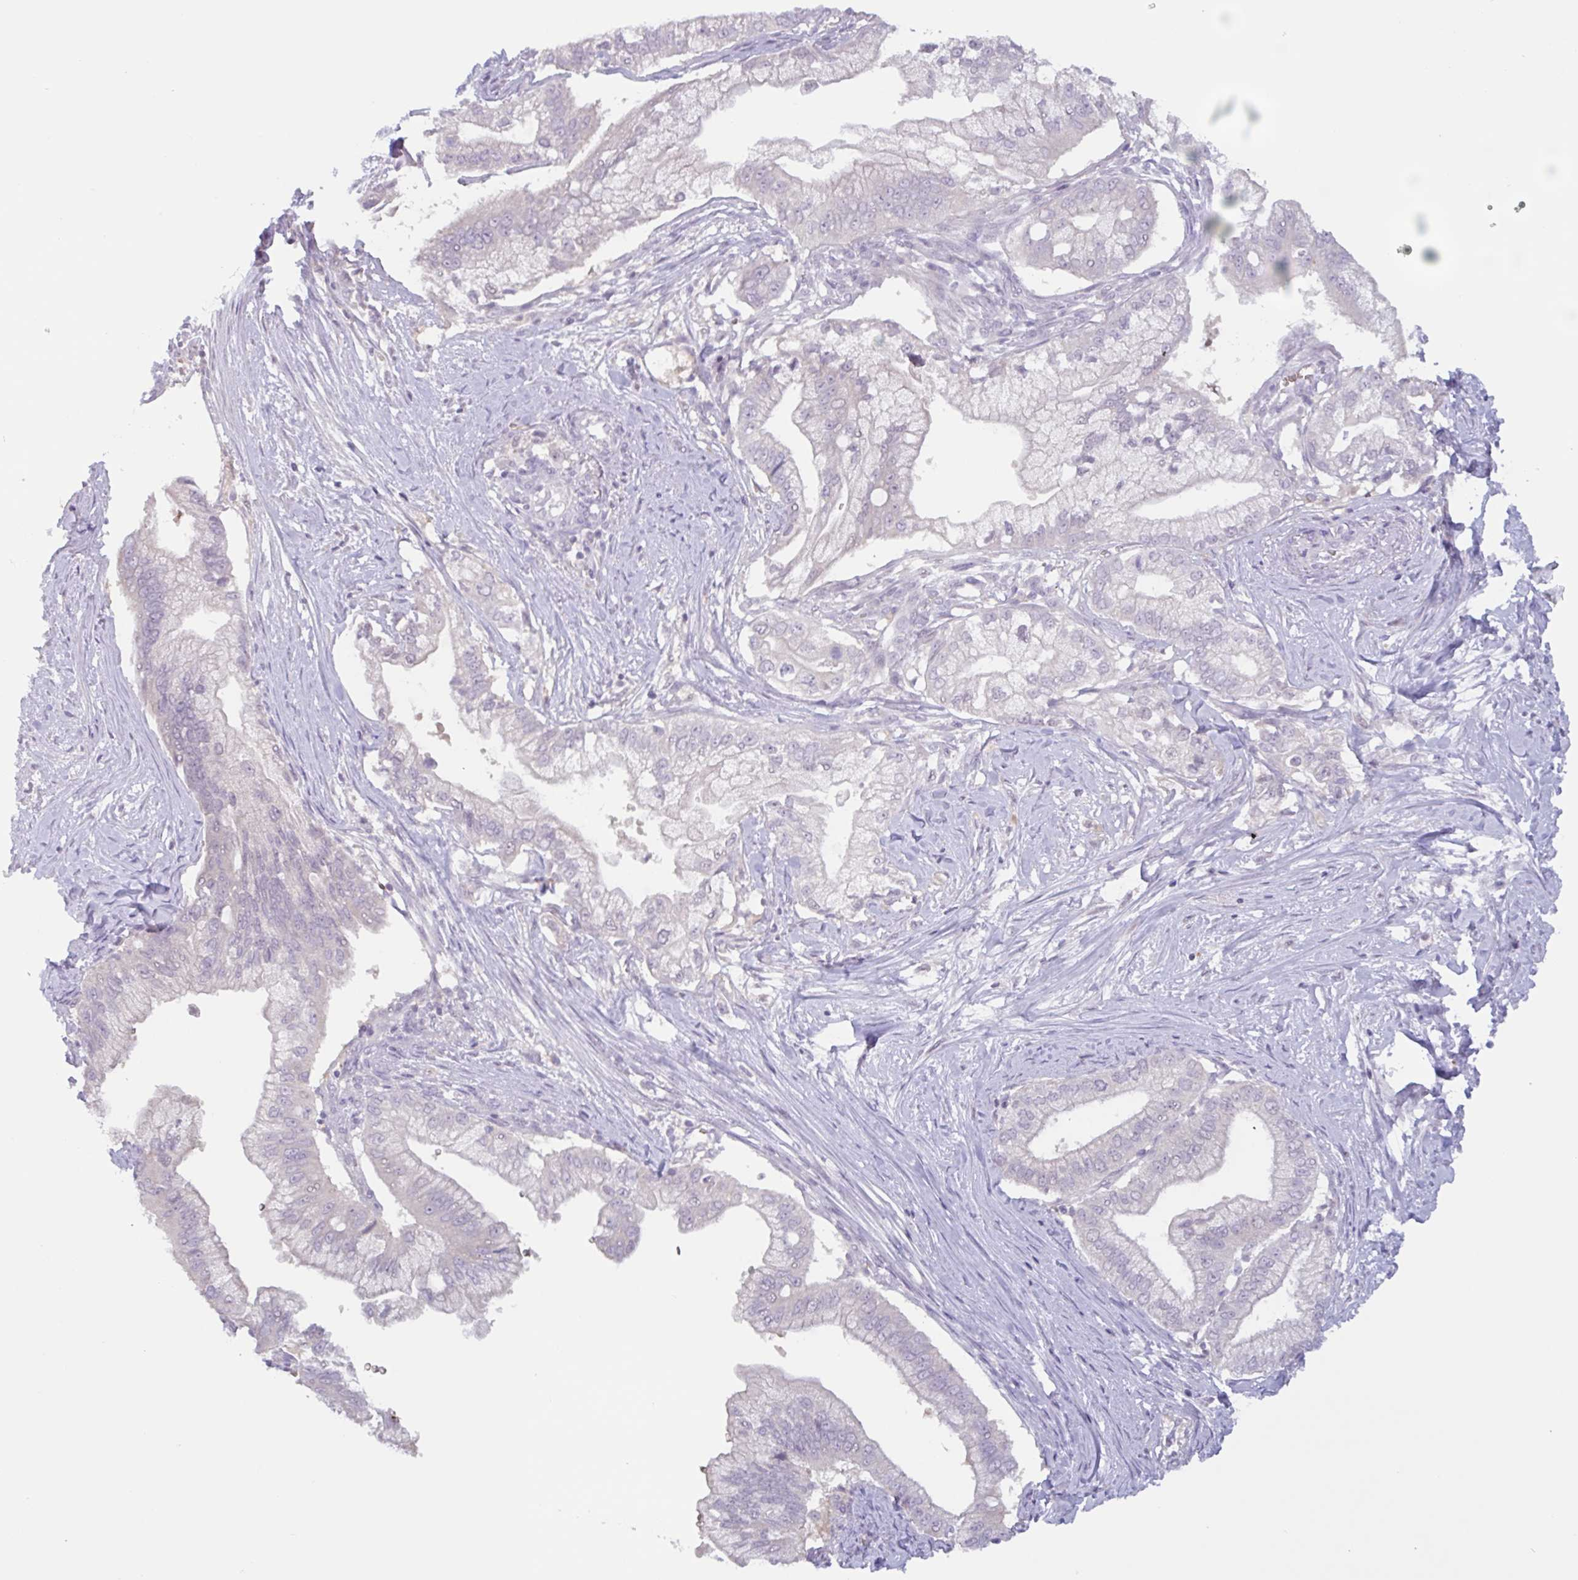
{"staining": {"intensity": "negative", "quantity": "none", "location": "none"}, "tissue": "pancreatic cancer", "cell_type": "Tumor cells", "image_type": "cancer", "snomed": [{"axis": "morphology", "description": "Adenocarcinoma, NOS"}, {"axis": "topography", "description": "Pancreas"}], "caption": "Adenocarcinoma (pancreatic) was stained to show a protein in brown. There is no significant positivity in tumor cells.", "gene": "RHAG", "patient": {"sex": "male", "age": 70}}